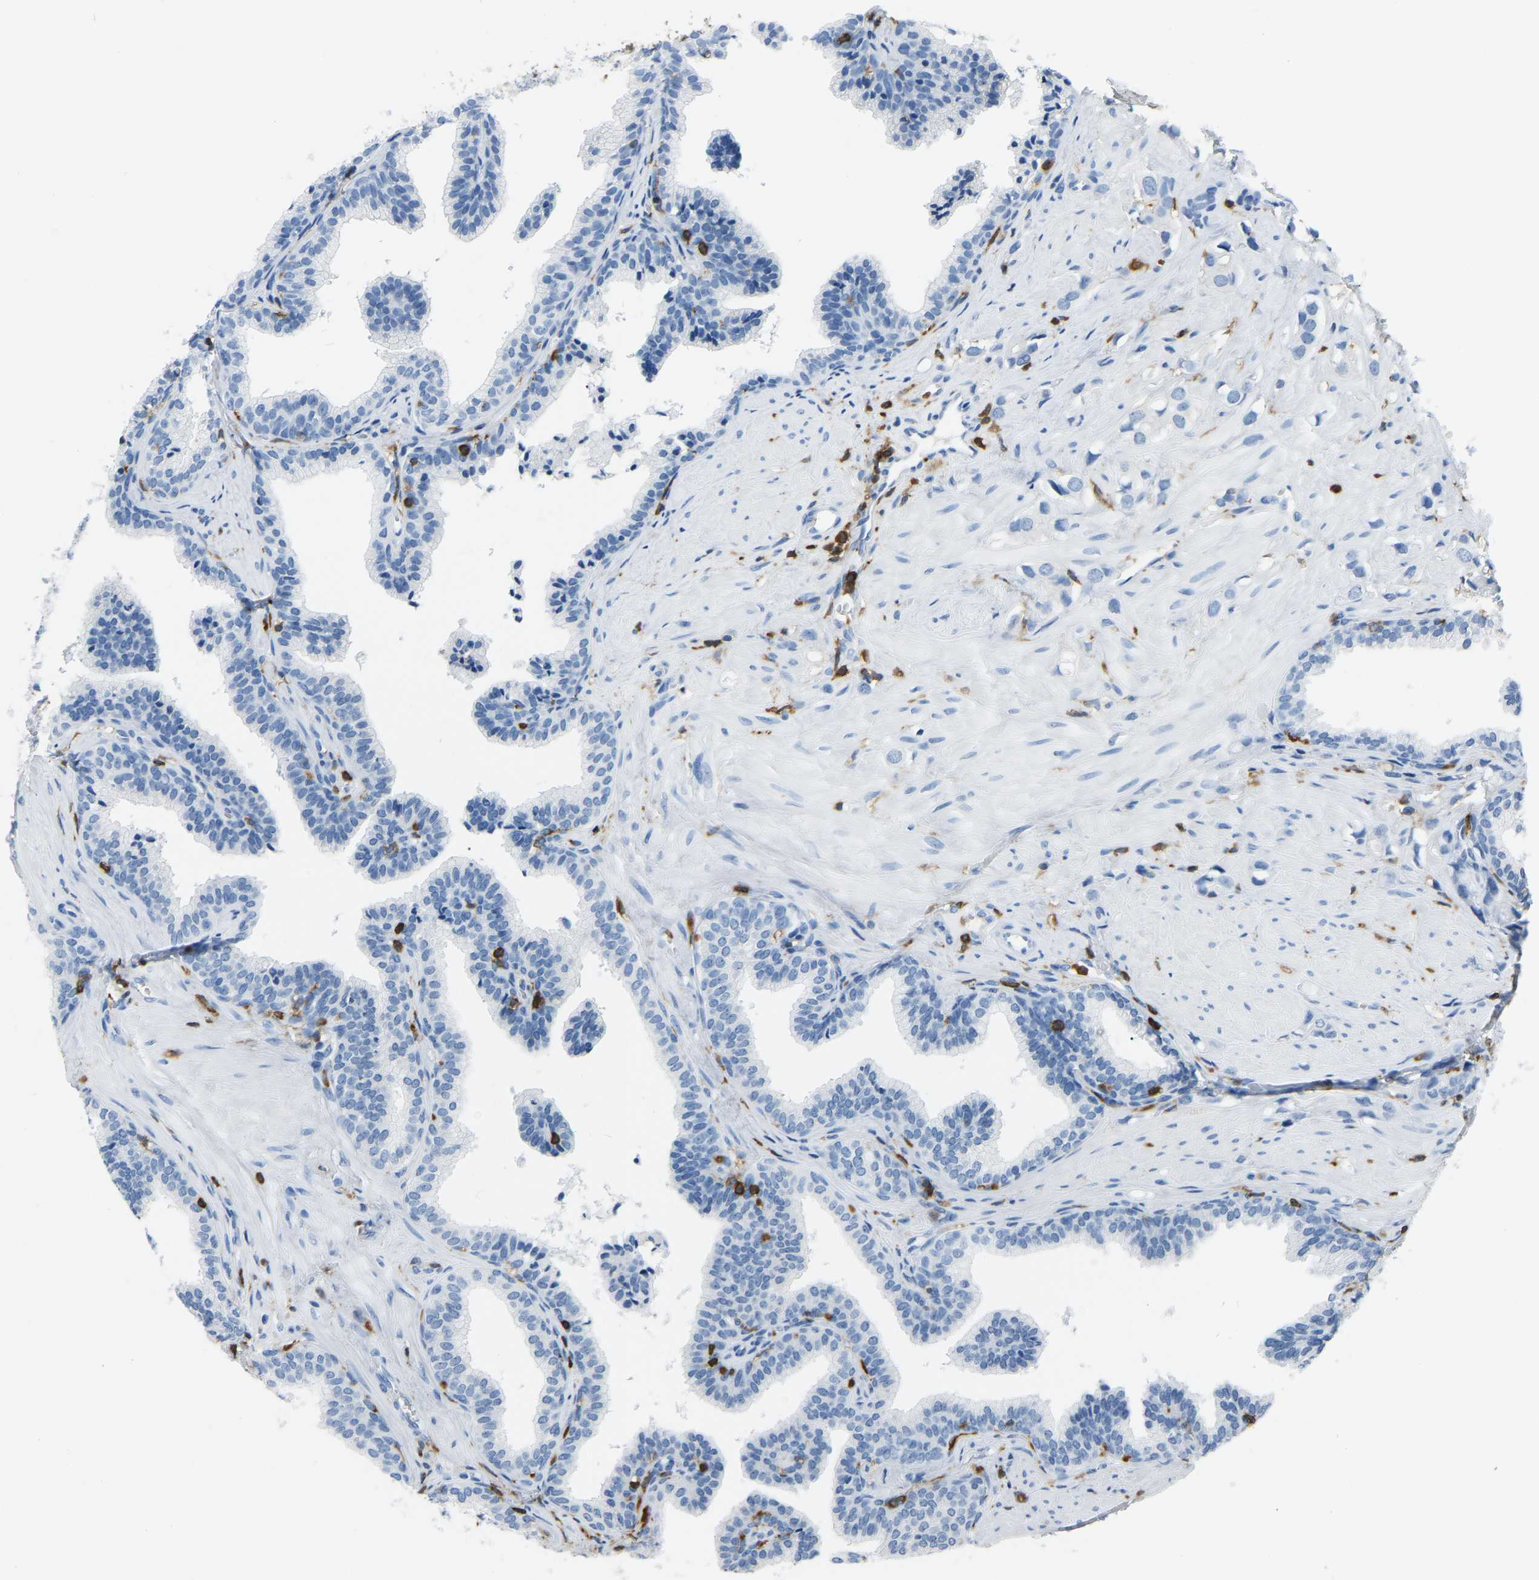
{"staining": {"intensity": "negative", "quantity": "none", "location": "none"}, "tissue": "prostate cancer", "cell_type": "Tumor cells", "image_type": "cancer", "snomed": [{"axis": "morphology", "description": "Adenocarcinoma, High grade"}, {"axis": "topography", "description": "Prostate"}], "caption": "A histopathology image of human prostate cancer is negative for staining in tumor cells.", "gene": "ARHGAP45", "patient": {"sex": "male", "age": 52}}